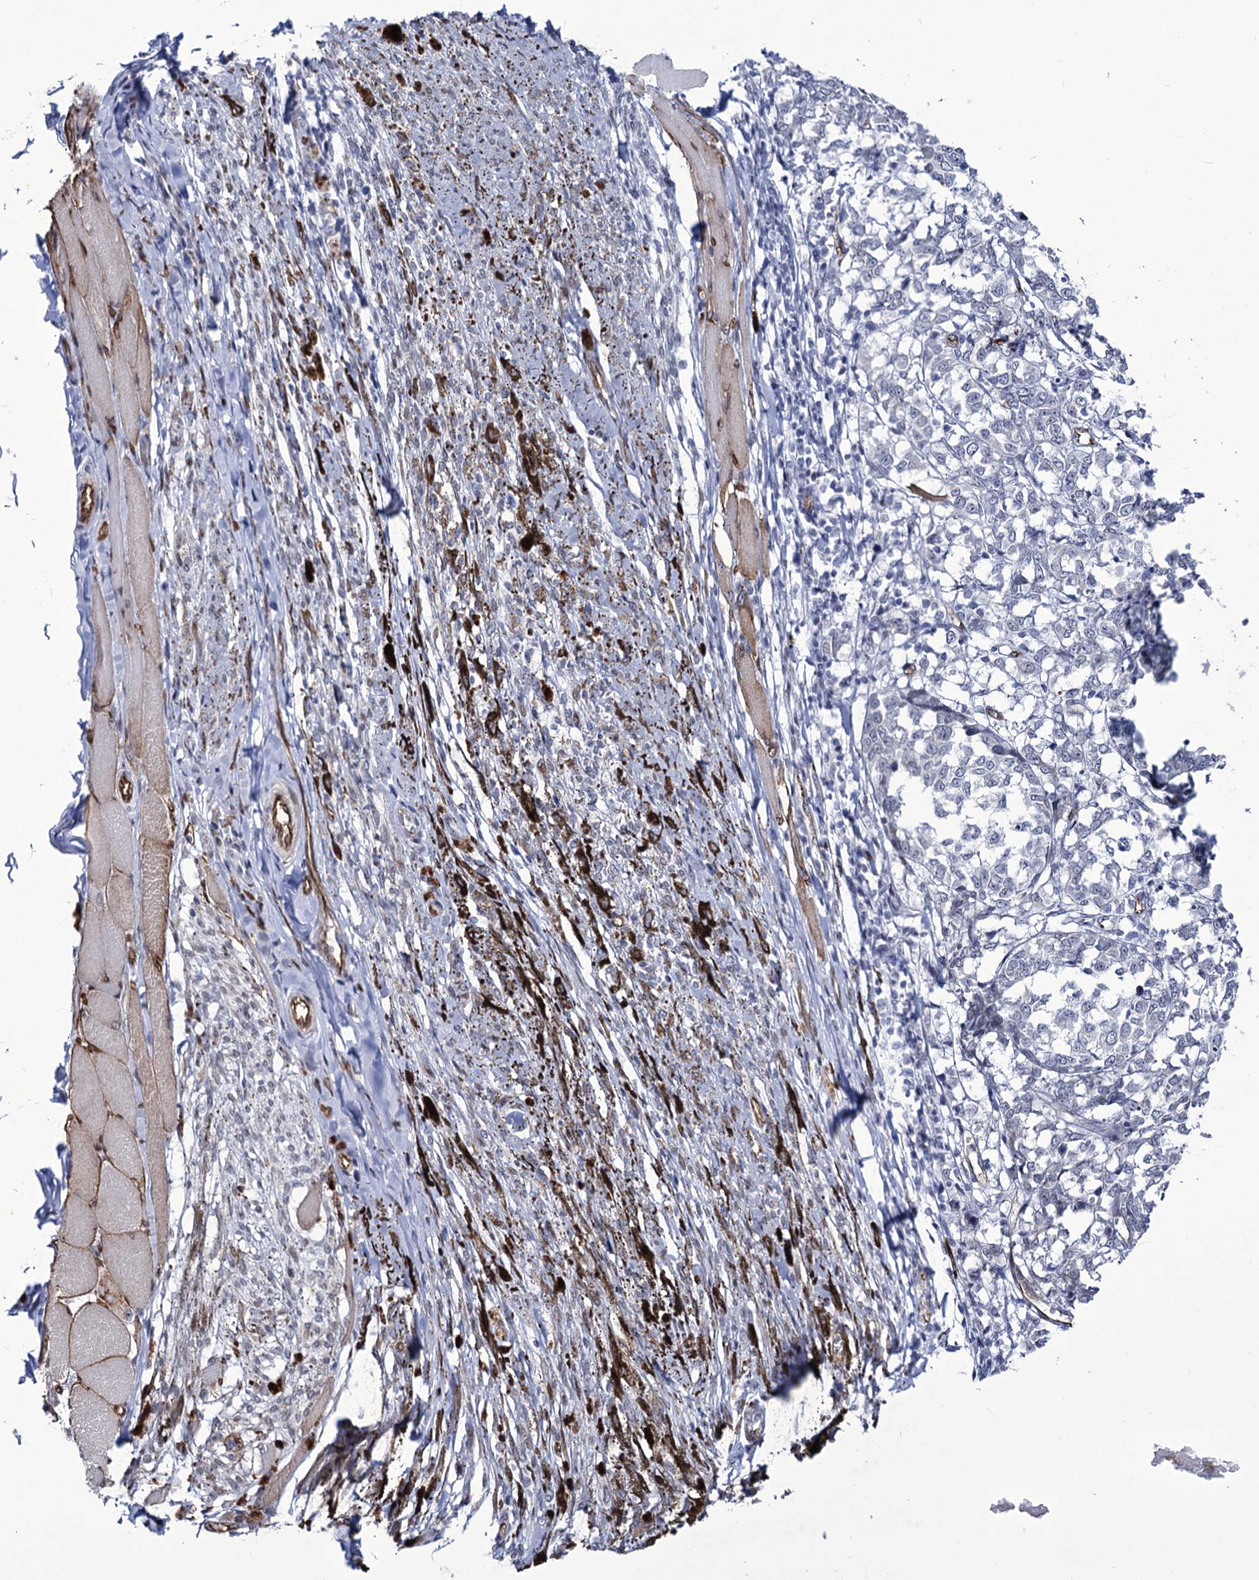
{"staining": {"intensity": "negative", "quantity": "none", "location": "none"}, "tissue": "melanoma", "cell_type": "Tumor cells", "image_type": "cancer", "snomed": [{"axis": "morphology", "description": "Malignant melanoma, NOS"}, {"axis": "topography", "description": "Skin"}], "caption": "Tumor cells are negative for brown protein staining in melanoma.", "gene": "ZC3H12C", "patient": {"sex": "female", "age": 72}}